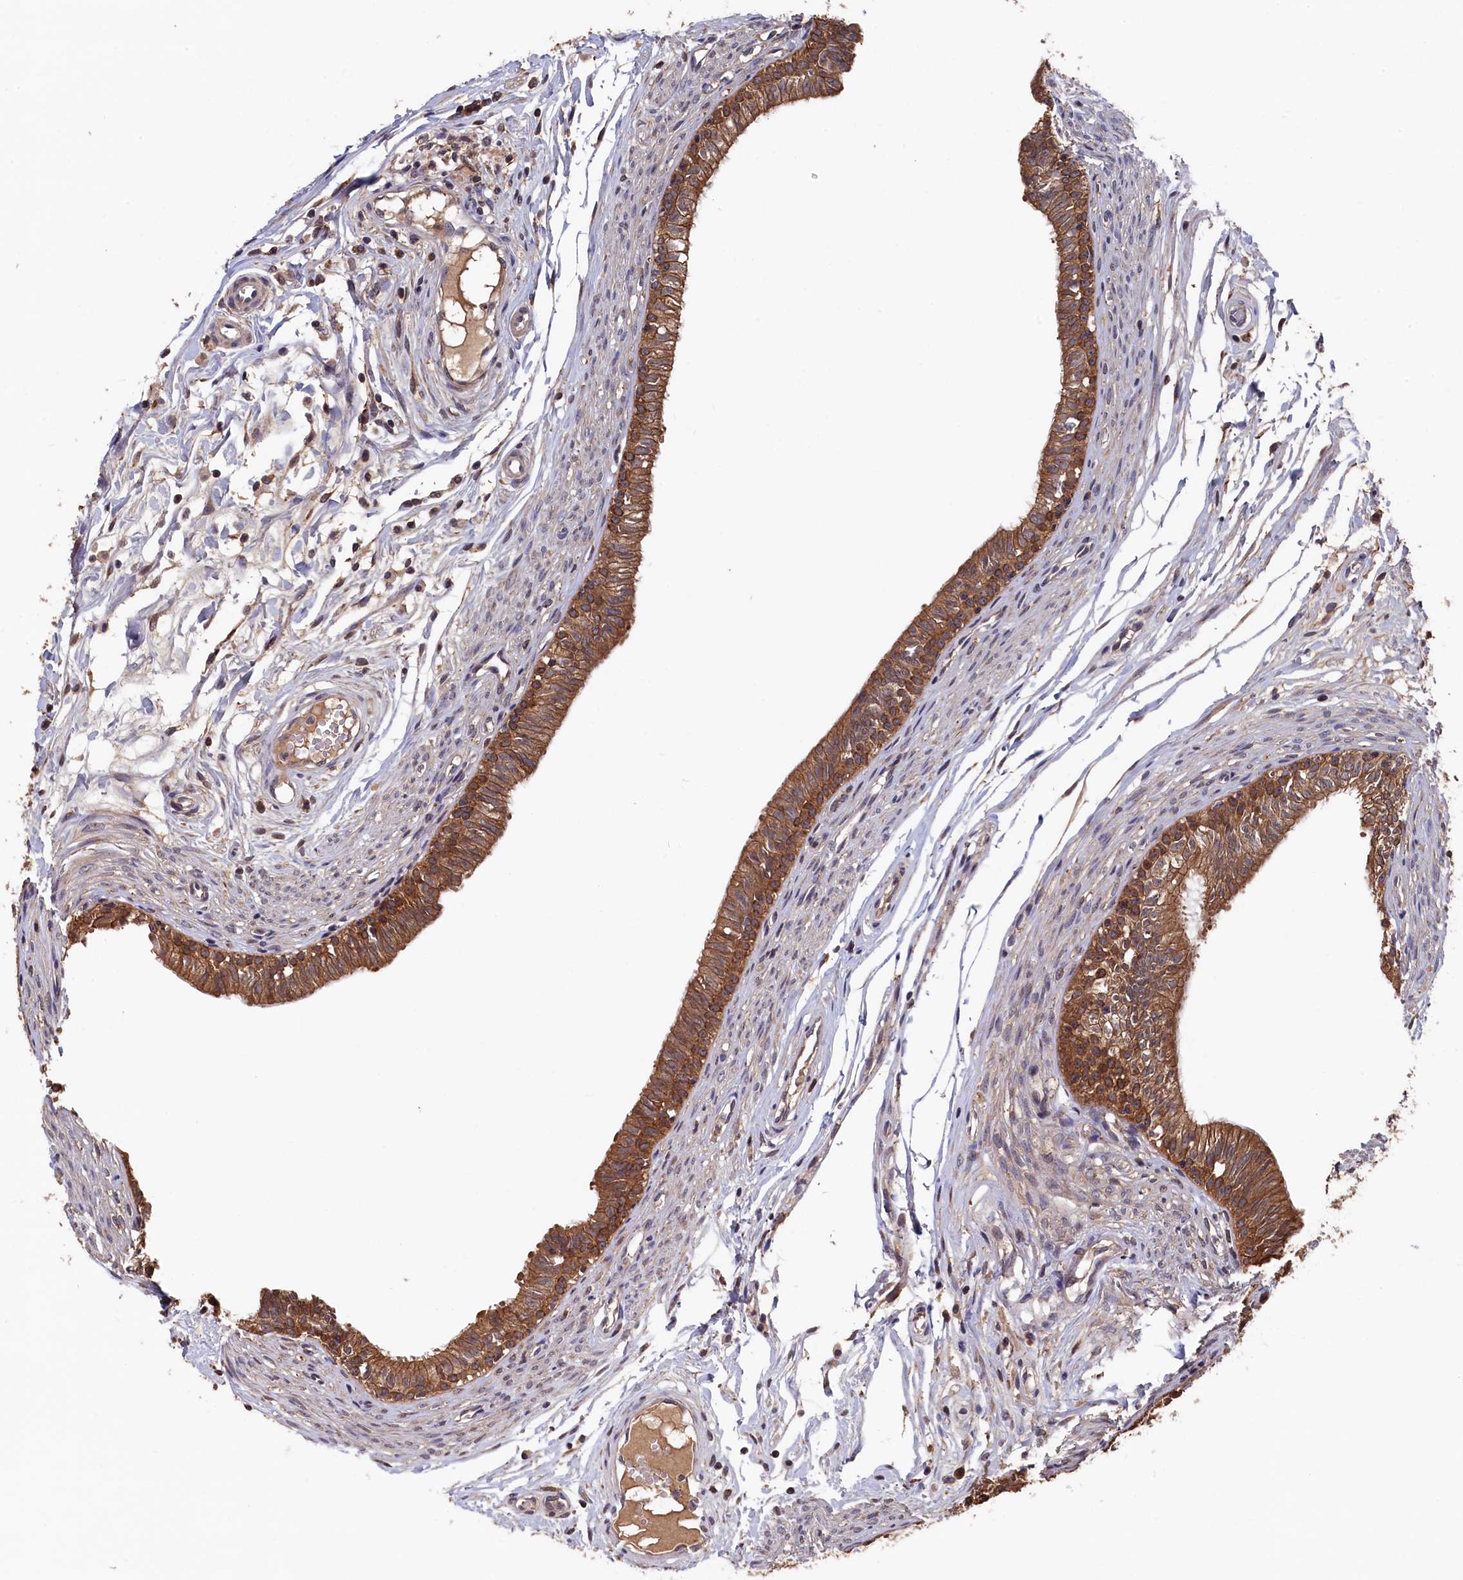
{"staining": {"intensity": "moderate", "quantity": ">75%", "location": "cytoplasmic/membranous"}, "tissue": "epididymis", "cell_type": "Glandular cells", "image_type": "normal", "snomed": [{"axis": "morphology", "description": "Normal tissue, NOS"}, {"axis": "topography", "description": "Epididymis, spermatic cord, NOS"}], "caption": "Glandular cells exhibit moderate cytoplasmic/membranous staining in approximately >75% of cells in normal epididymis. Immunohistochemistry stains the protein of interest in brown and the nuclei are stained blue.", "gene": "SLC12A4", "patient": {"sex": "male", "age": 22}}